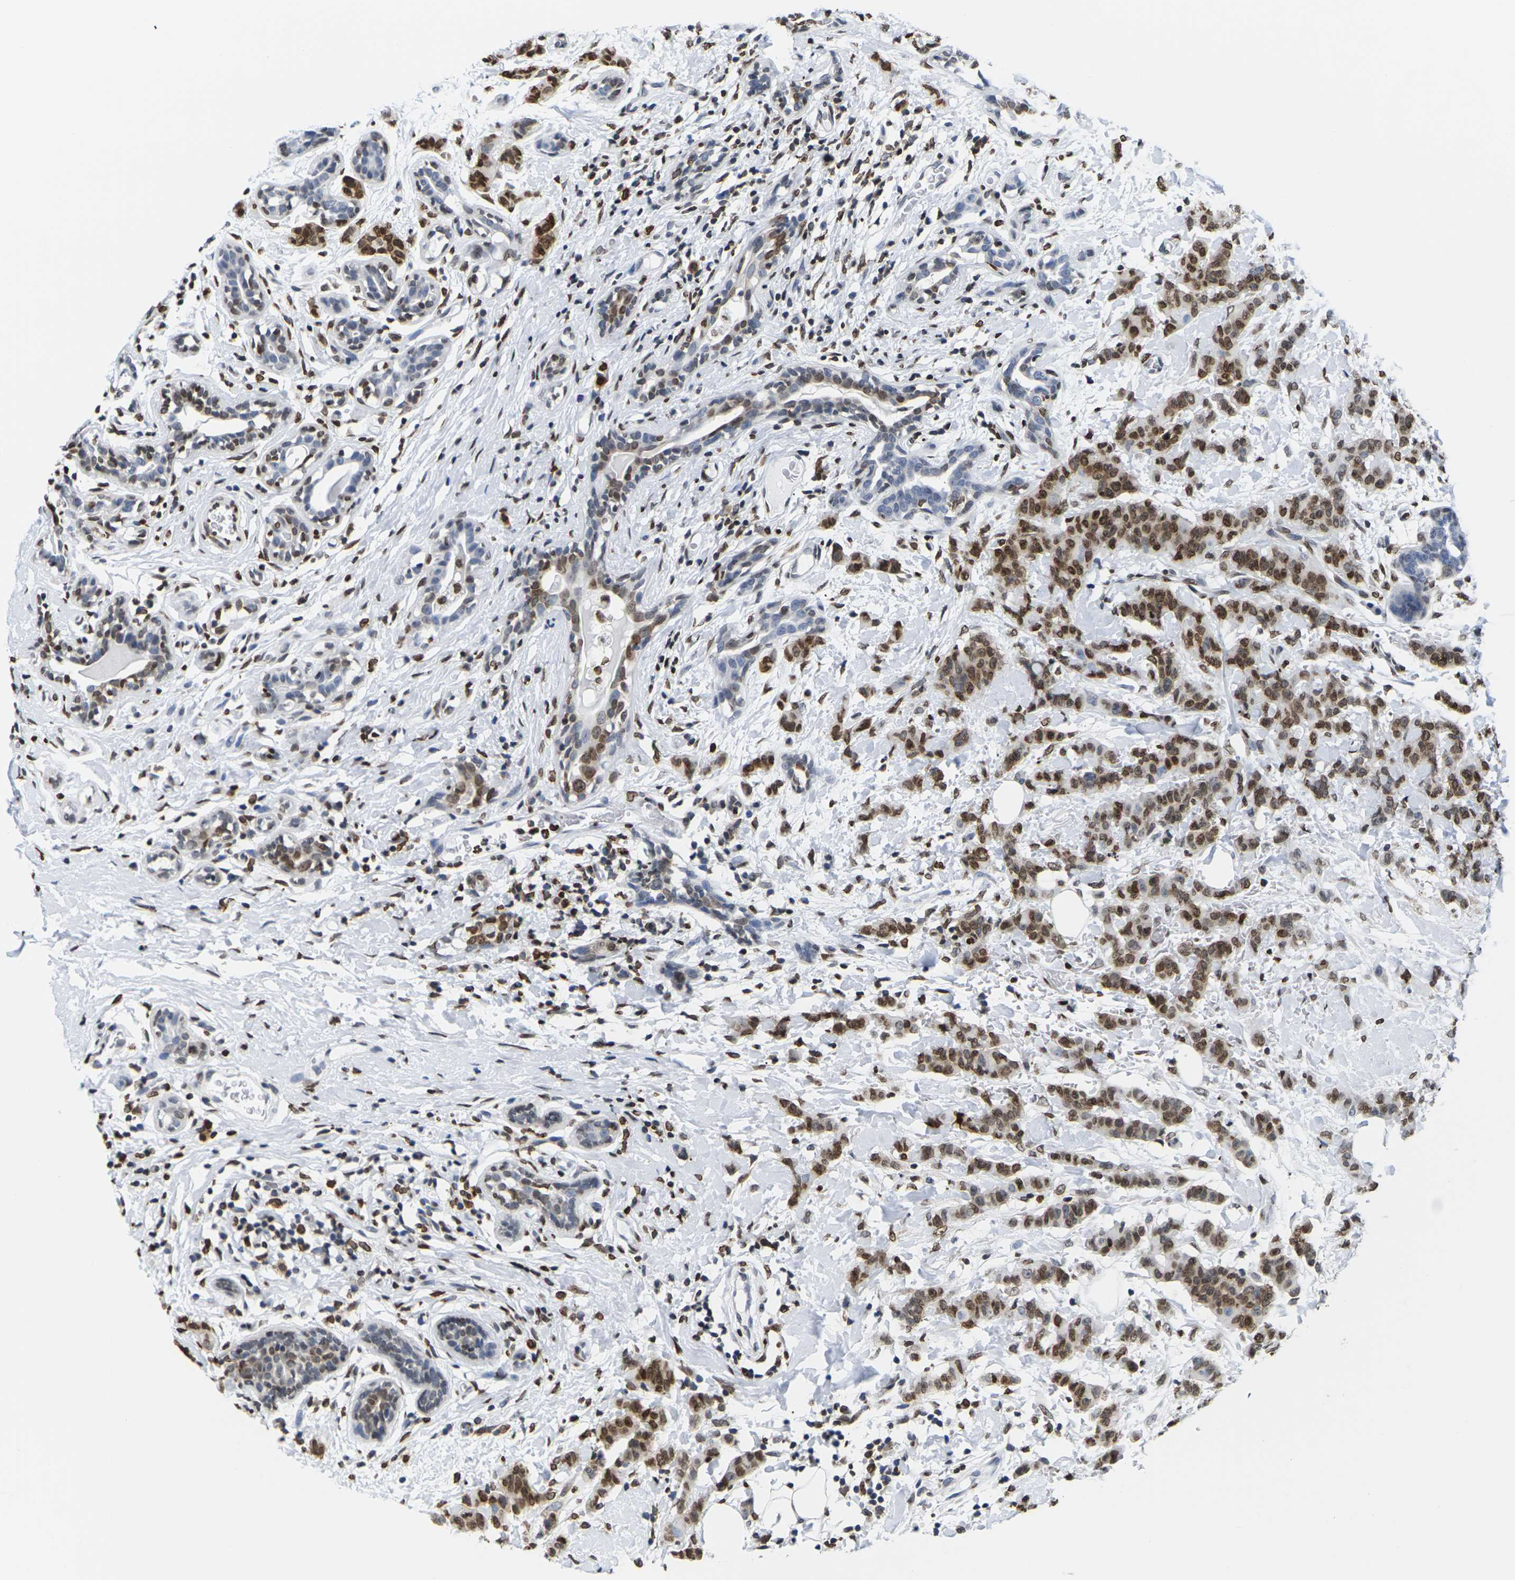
{"staining": {"intensity": "moderate", "quantity": ">75%", "location": "cytoplasmic/membranous,nuclear"}, "tissue": "breast cancer", "cell_type": "Tumor cells", "image_type": "cancer", "snomed": [{"axis": "morphology", "description": "Normal tissue, NOS"}, {"axis": "morphology", "description": "Duct carcinoma"}, {"axis": "topography", "description": "Breast"}], "caption": "This micrograph reveals breast cancer stained with IHC to label a protein in brown. The cytoplasmic/membranous and nuclear of tumor cells show moderate positivity for the protein. Nuclei are counter-stained blue.", "gene": "H2AC21", "patient": {"sex": "female", "age": 40}}